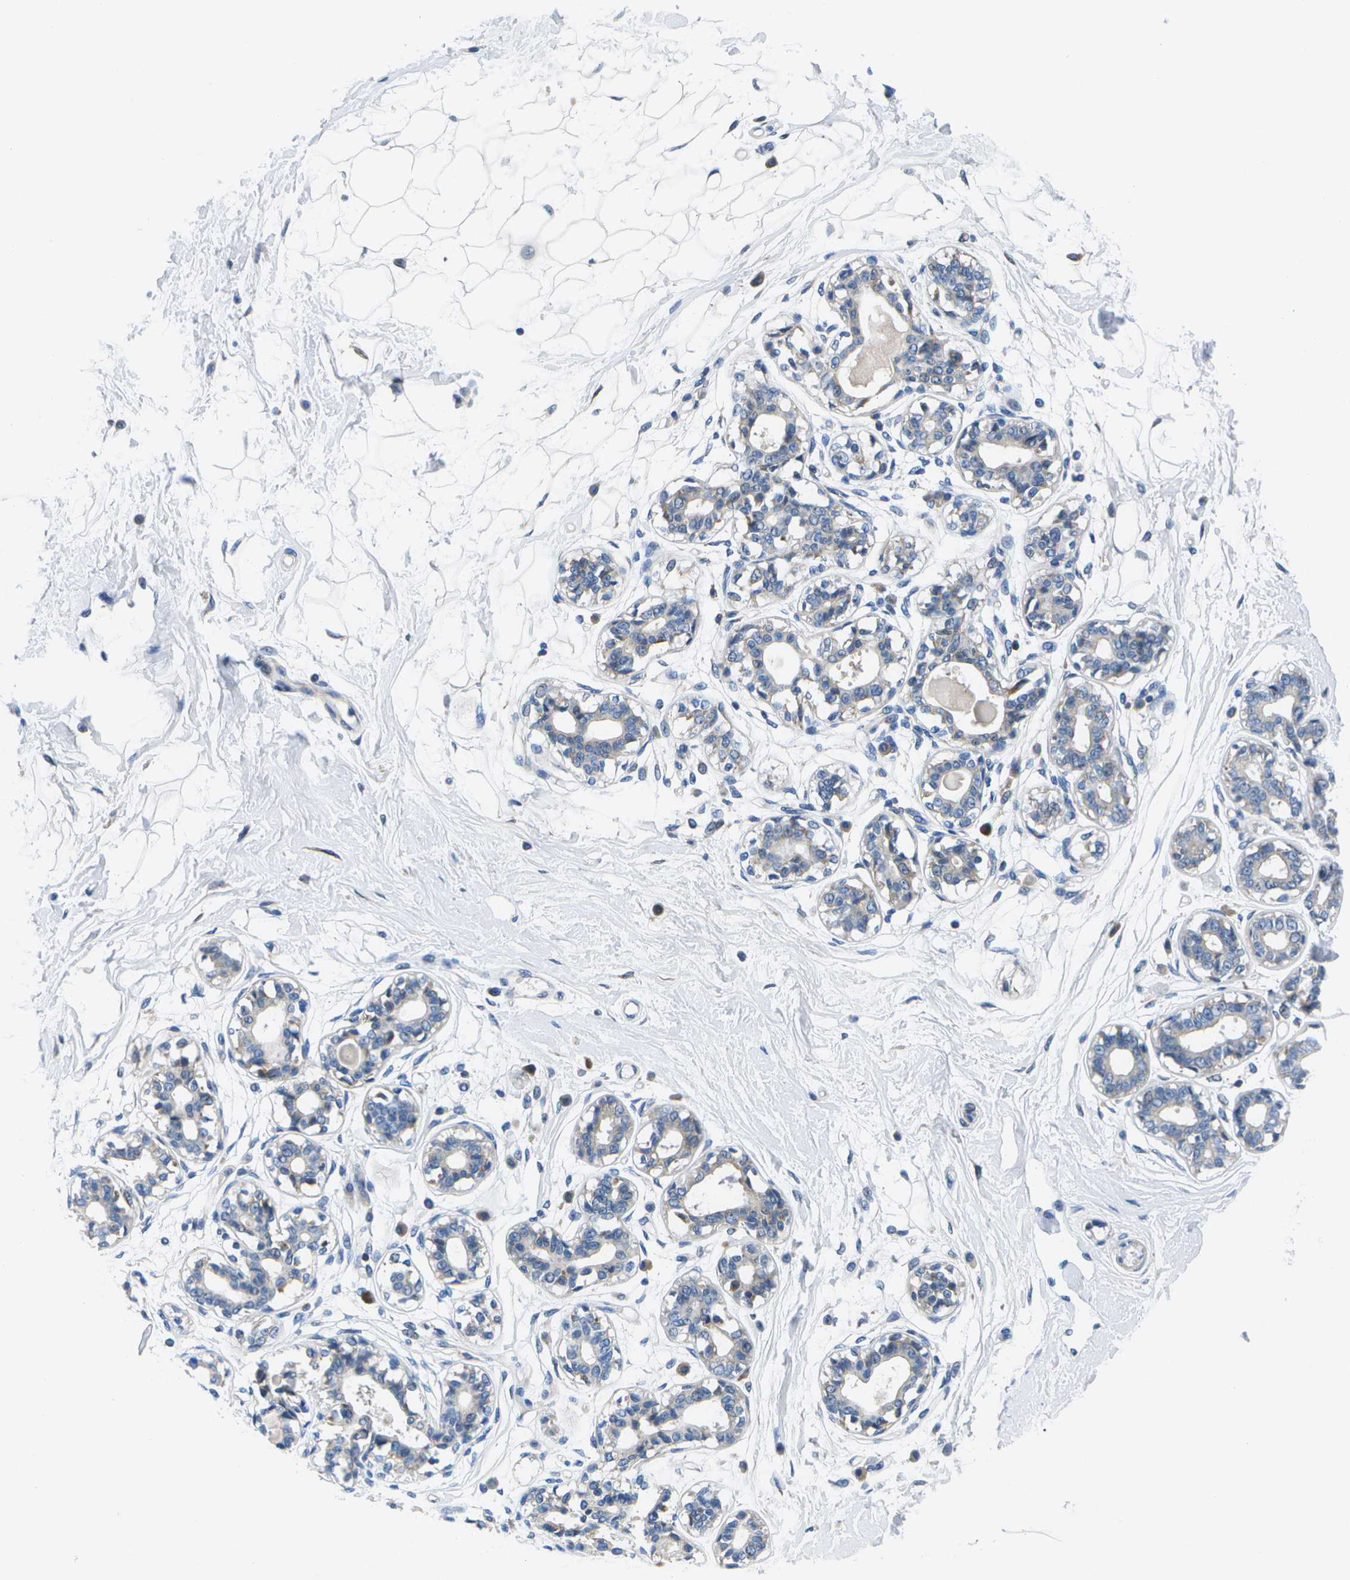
{"staining": {"intensity": "negative", "quantity": "none", "location": "none"}, "tissue": "breast", "cell_type": "Adipocytes", "image_type": "normal", "snomed": [{"axis": "morphology", "description": "Normal tissue, NOS"}, {"axis": "topography", "description": "Breast"}], "caption": "Immunohistochemical staining of unremarkable human breast shows no significant expression in adipocytes. Brightfield microscopy of immunohistochemistry stained with DAB (3,3'-diaminobenzidine) (brown) and hematoxylin (blue), captured at high magnification.", "gene": "GDF5", "patient": {"sex": "female", "age": 45}}